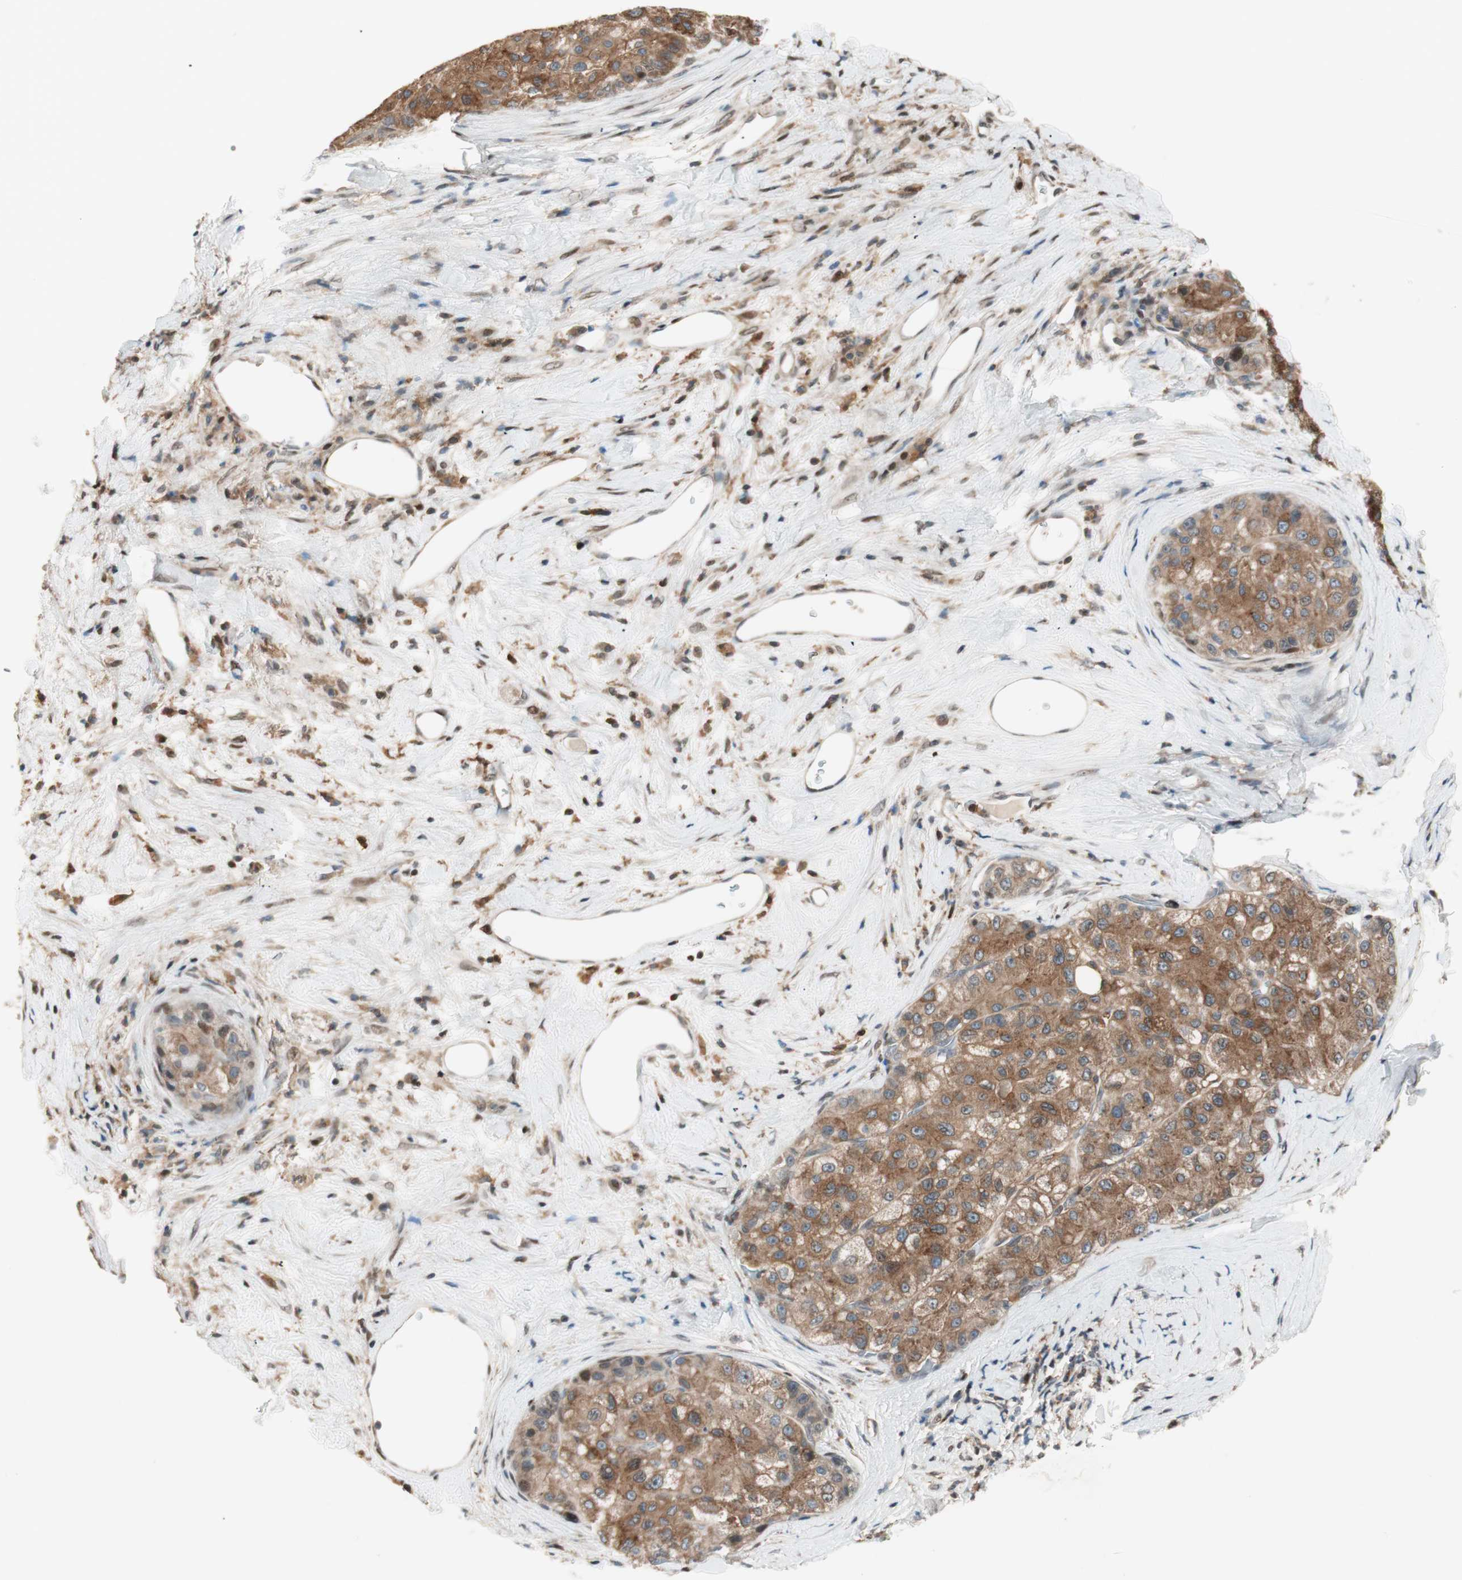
{"staining": {"intensity": "moderate", "quantity": ">75%", "location": "cytoplasmic/membranous"}, "tissue": "liver cancer", "cell_type": "Tumor cells", "image_type": "cancer", "snomed": [{"axis": "morphology", "description": "Carcinoma, Hepatocellular, NOS"}, {"axis": "topography", "description": "Liver"}], "caption": "Brown immunohistochemical staining in human liver hepatocellular carcinoma exhibits moderate cytoplasmic/membranous expression in about >75% of tumor cells.", "gene": "BIN1", "patient": {"sex": "male", "age": 80}}